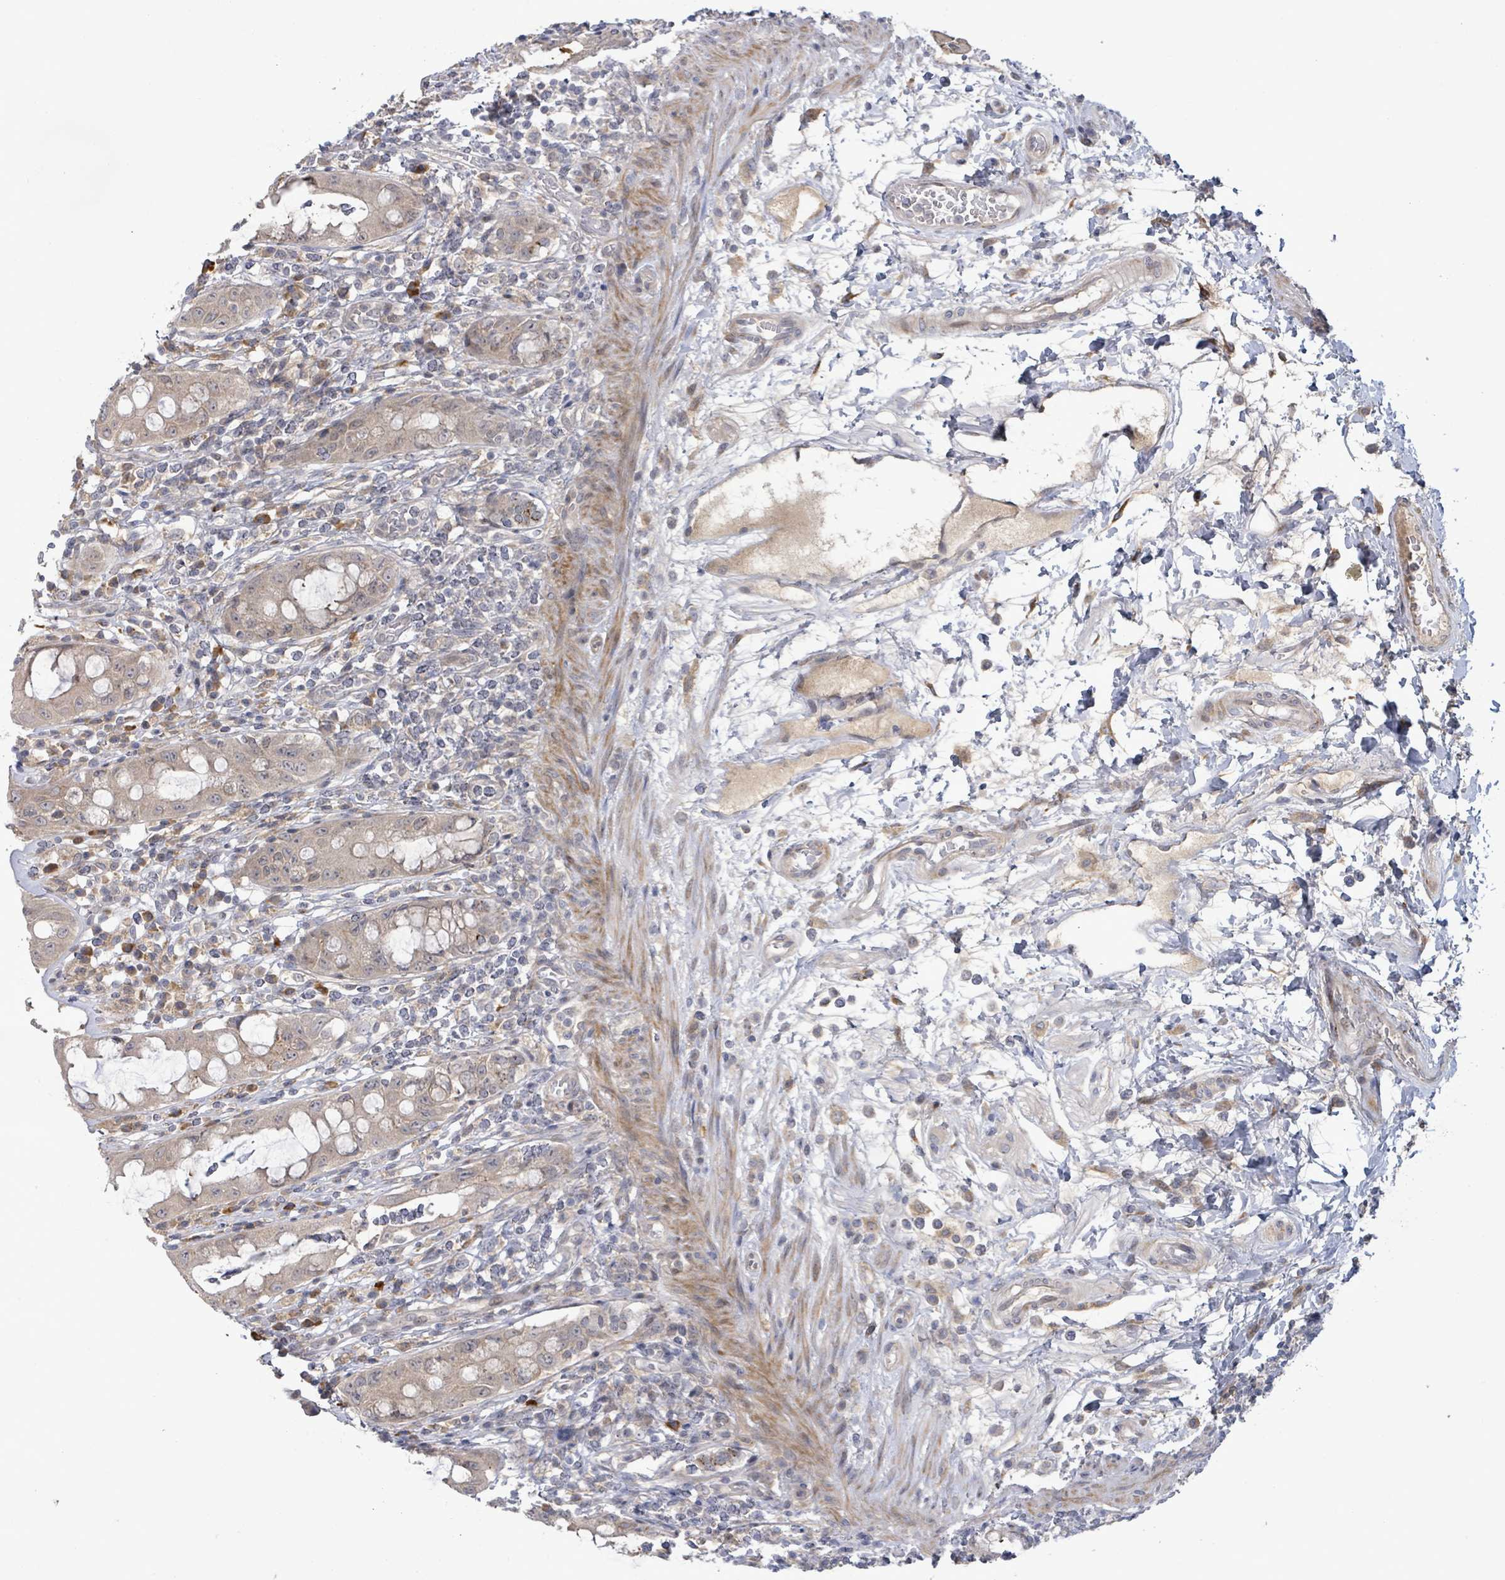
{"staining": {"intensity": "moderate", "quantity": "25%-75%", "location": "cytoplasmic/membranous"}, "tissue": "rectum", "cell_type": "Glandular cells", "image_type": "normal", "snomed": [{"axis": "morphology", "description": "Normal tissue, NOS"}, {"axis": "topography", "description": "Rectum"}], "caption": "Brown immunohistochemical staining in normal rectum displays moderate cytoplasmic/membranous positivity in about 25%-75% of glandular cells. The staining was performed using DAB to visualize the protein expression in brown, while the nuclei were stained in blue with hematoxylin (Magnification: 20x).", "gene": "SLIT3", "patient": {"sex": "female", "age": 57}}